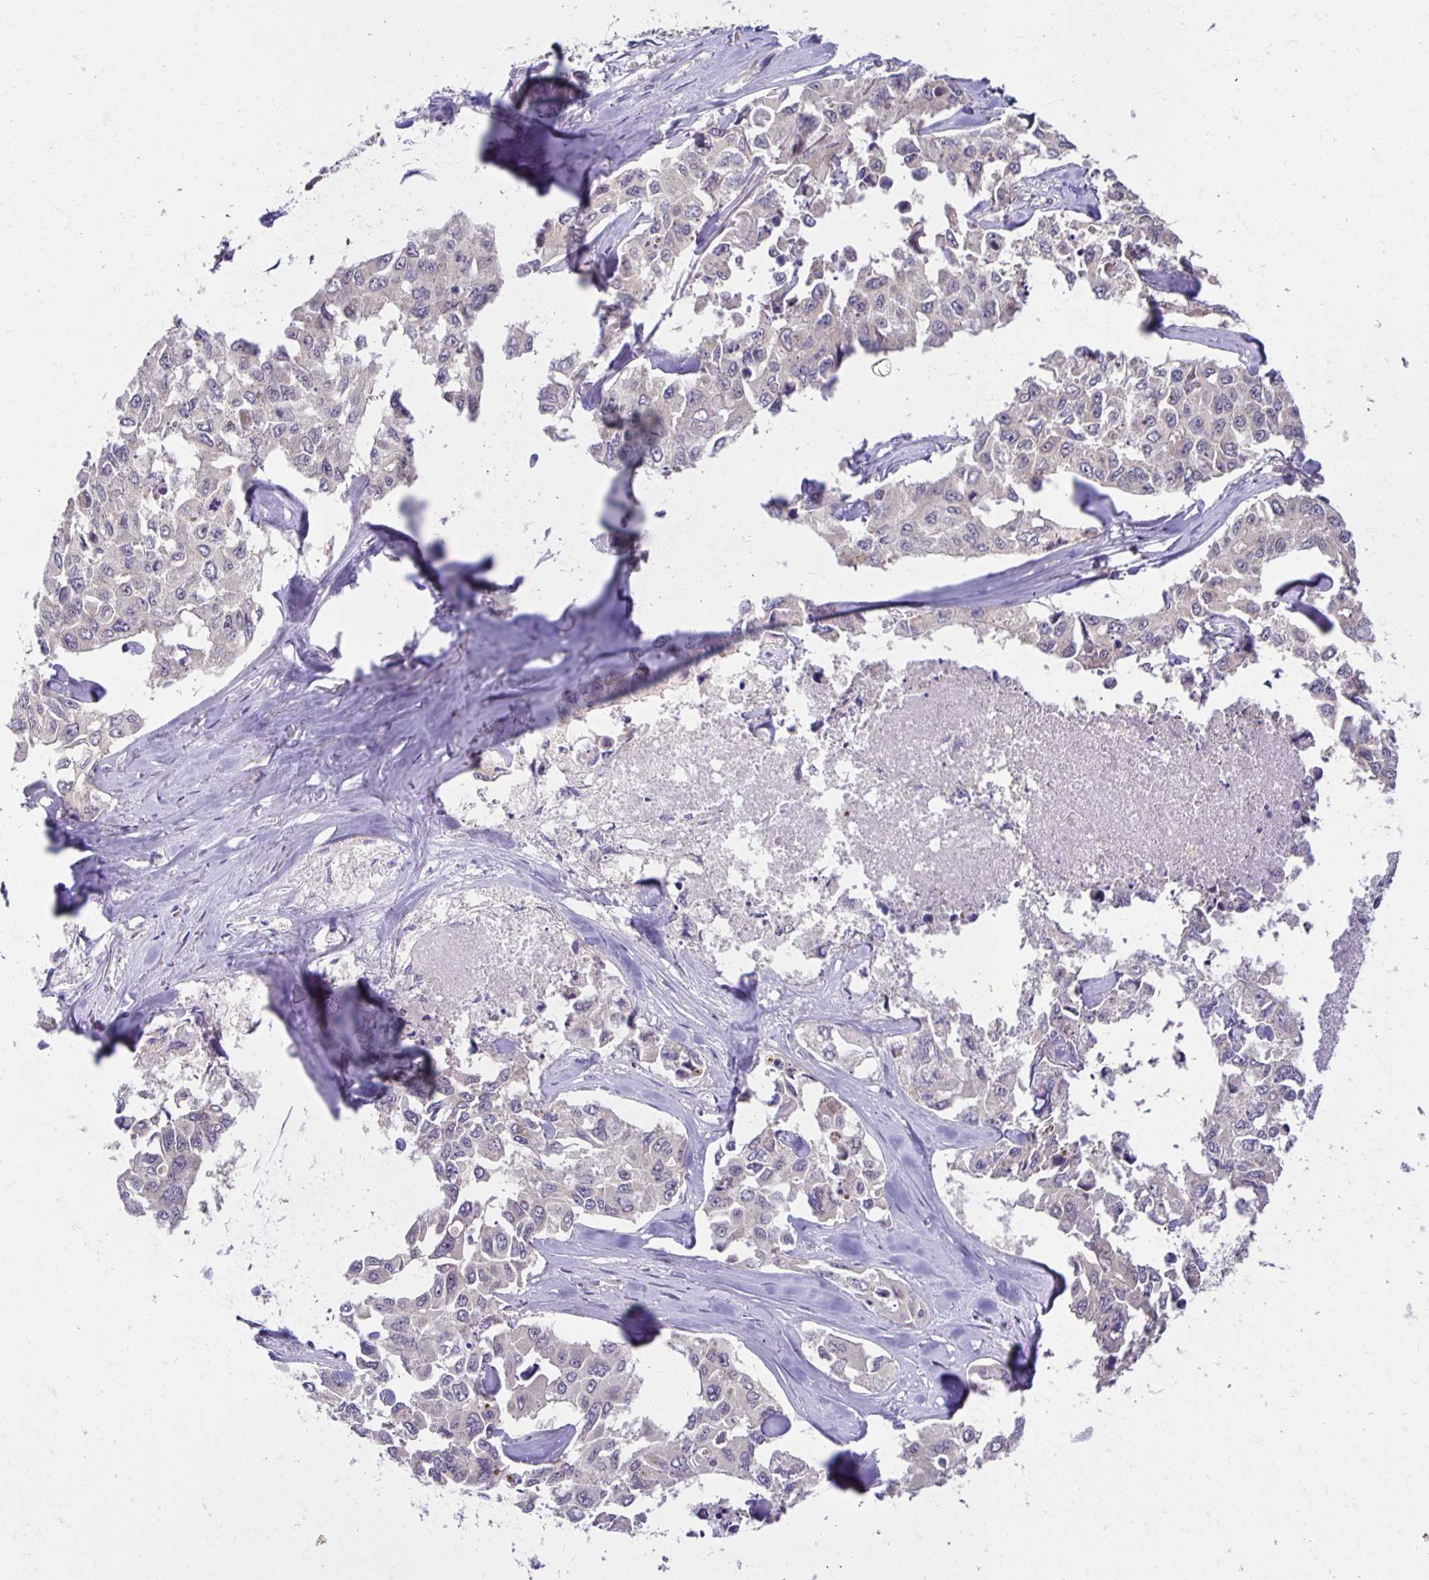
{"staining": {"intensity": "negative", "quantity": "none", "location": "none"}, "tissue": "lung cancer", "cell_type": "Tumor cells", "image_type": "cancer", "snomed": [{"axis": "morphology", "description": "Adenocarcinoma, NOS"}, {"axis": "topography", "description": "Lung"}], "caption": "Immunohistochemistry micrograph of human adenocarcinoma (lung) stained for a protein (brown), which displays no expression in tumor cells.", "gene": "MIEN1", "patient": {"sex": "male", "age": 64}}